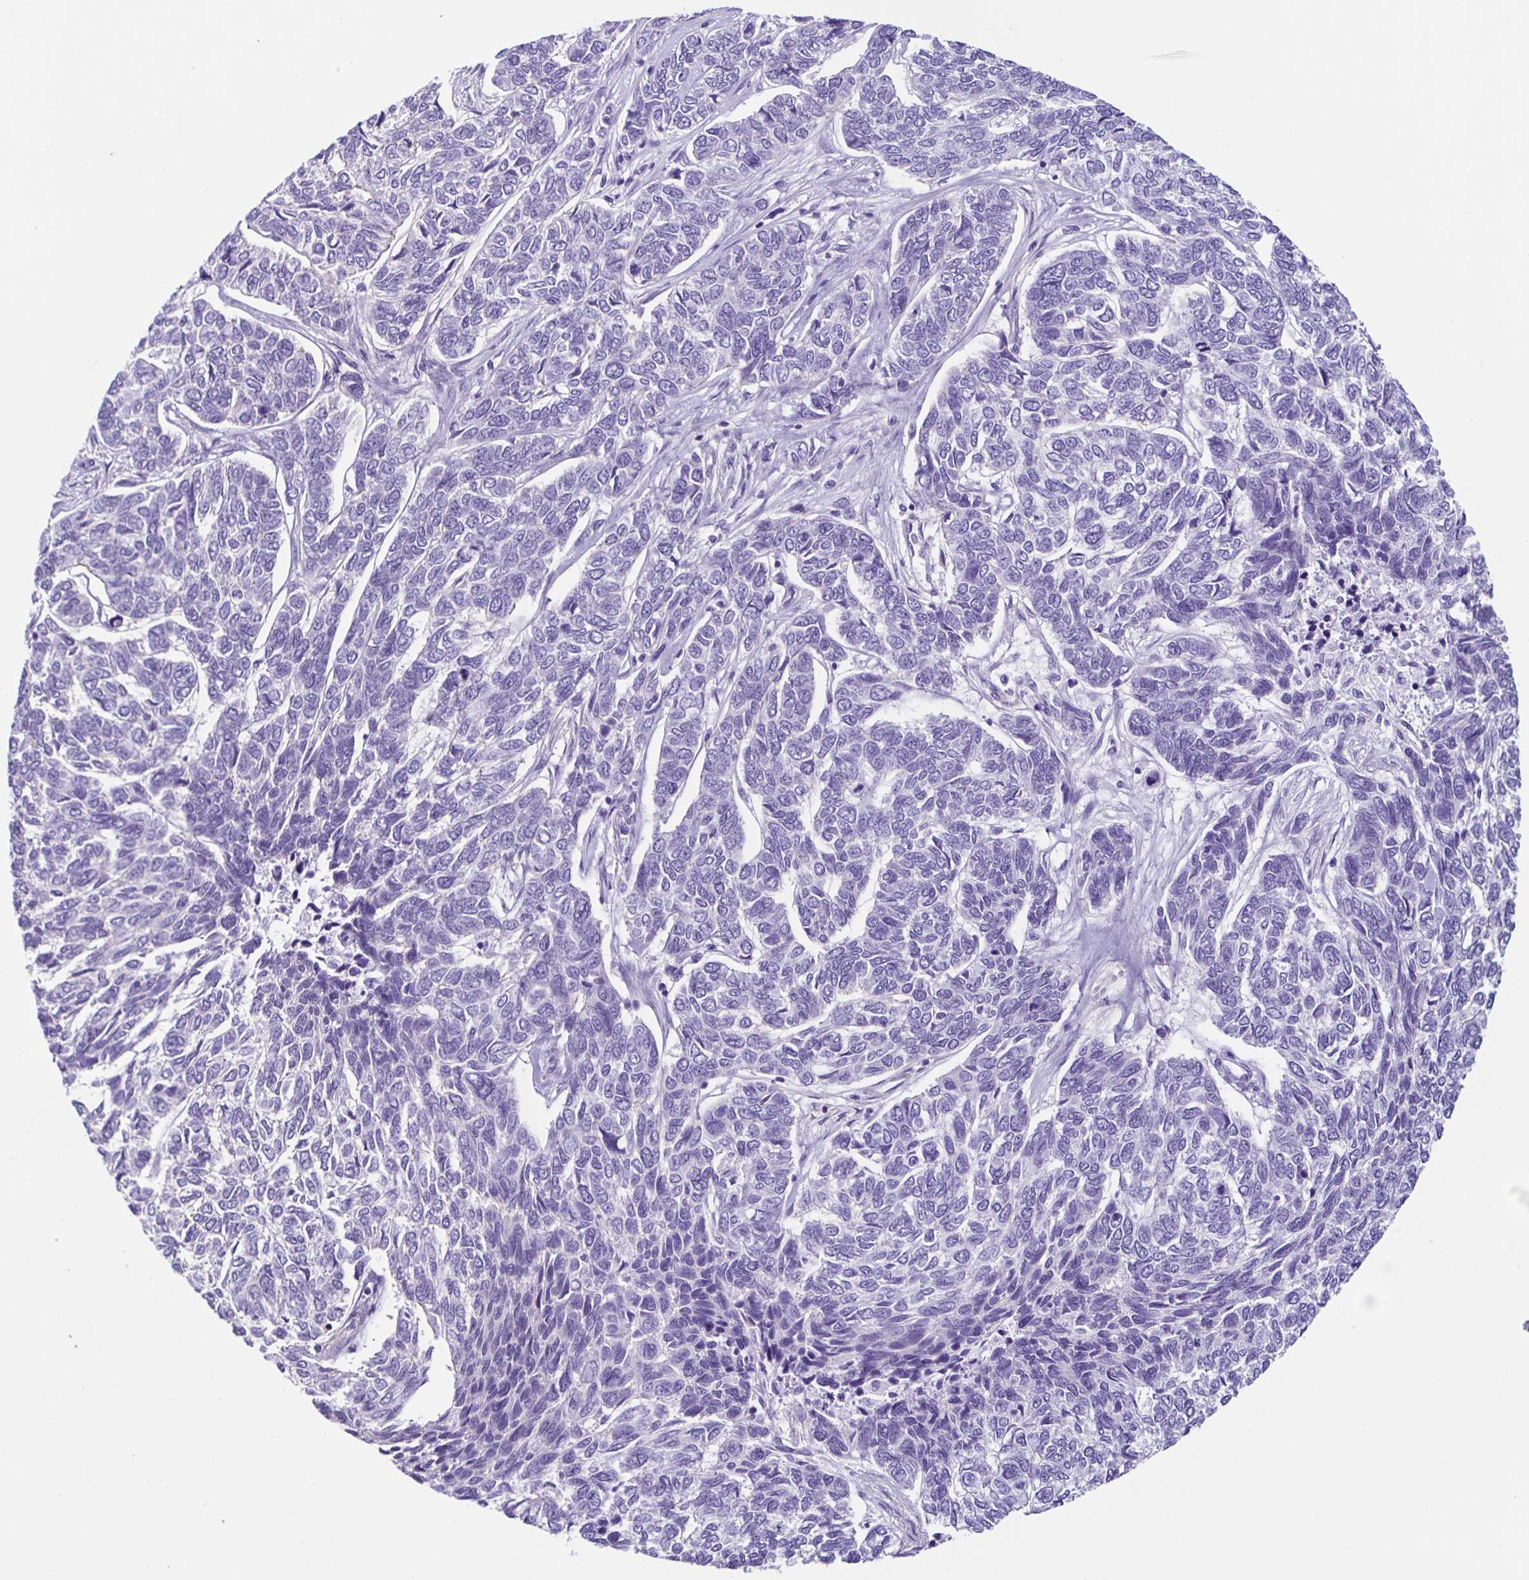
{"staining": {"intensity": "negative", "quantity": "none", "location": "none"}, "tissue": "skin cancer", "cell_type": "Tumor cells", "image_type": "cancer", "snomed": [{"axis": "morphology", "description": "Basal cell carcinoma"}, {"axis": "topography", "description": "Skin"}], "caption": "Histopathology image shows no protein expression in tumor cells of skin cancer tissue. (Brightfield microscopy of DAB (3,3'-diaminobenzidine) immunohistochemistry at high magnification).", "gene": "CYP11B1", "patient": {"sex": "female", "age": 65}}